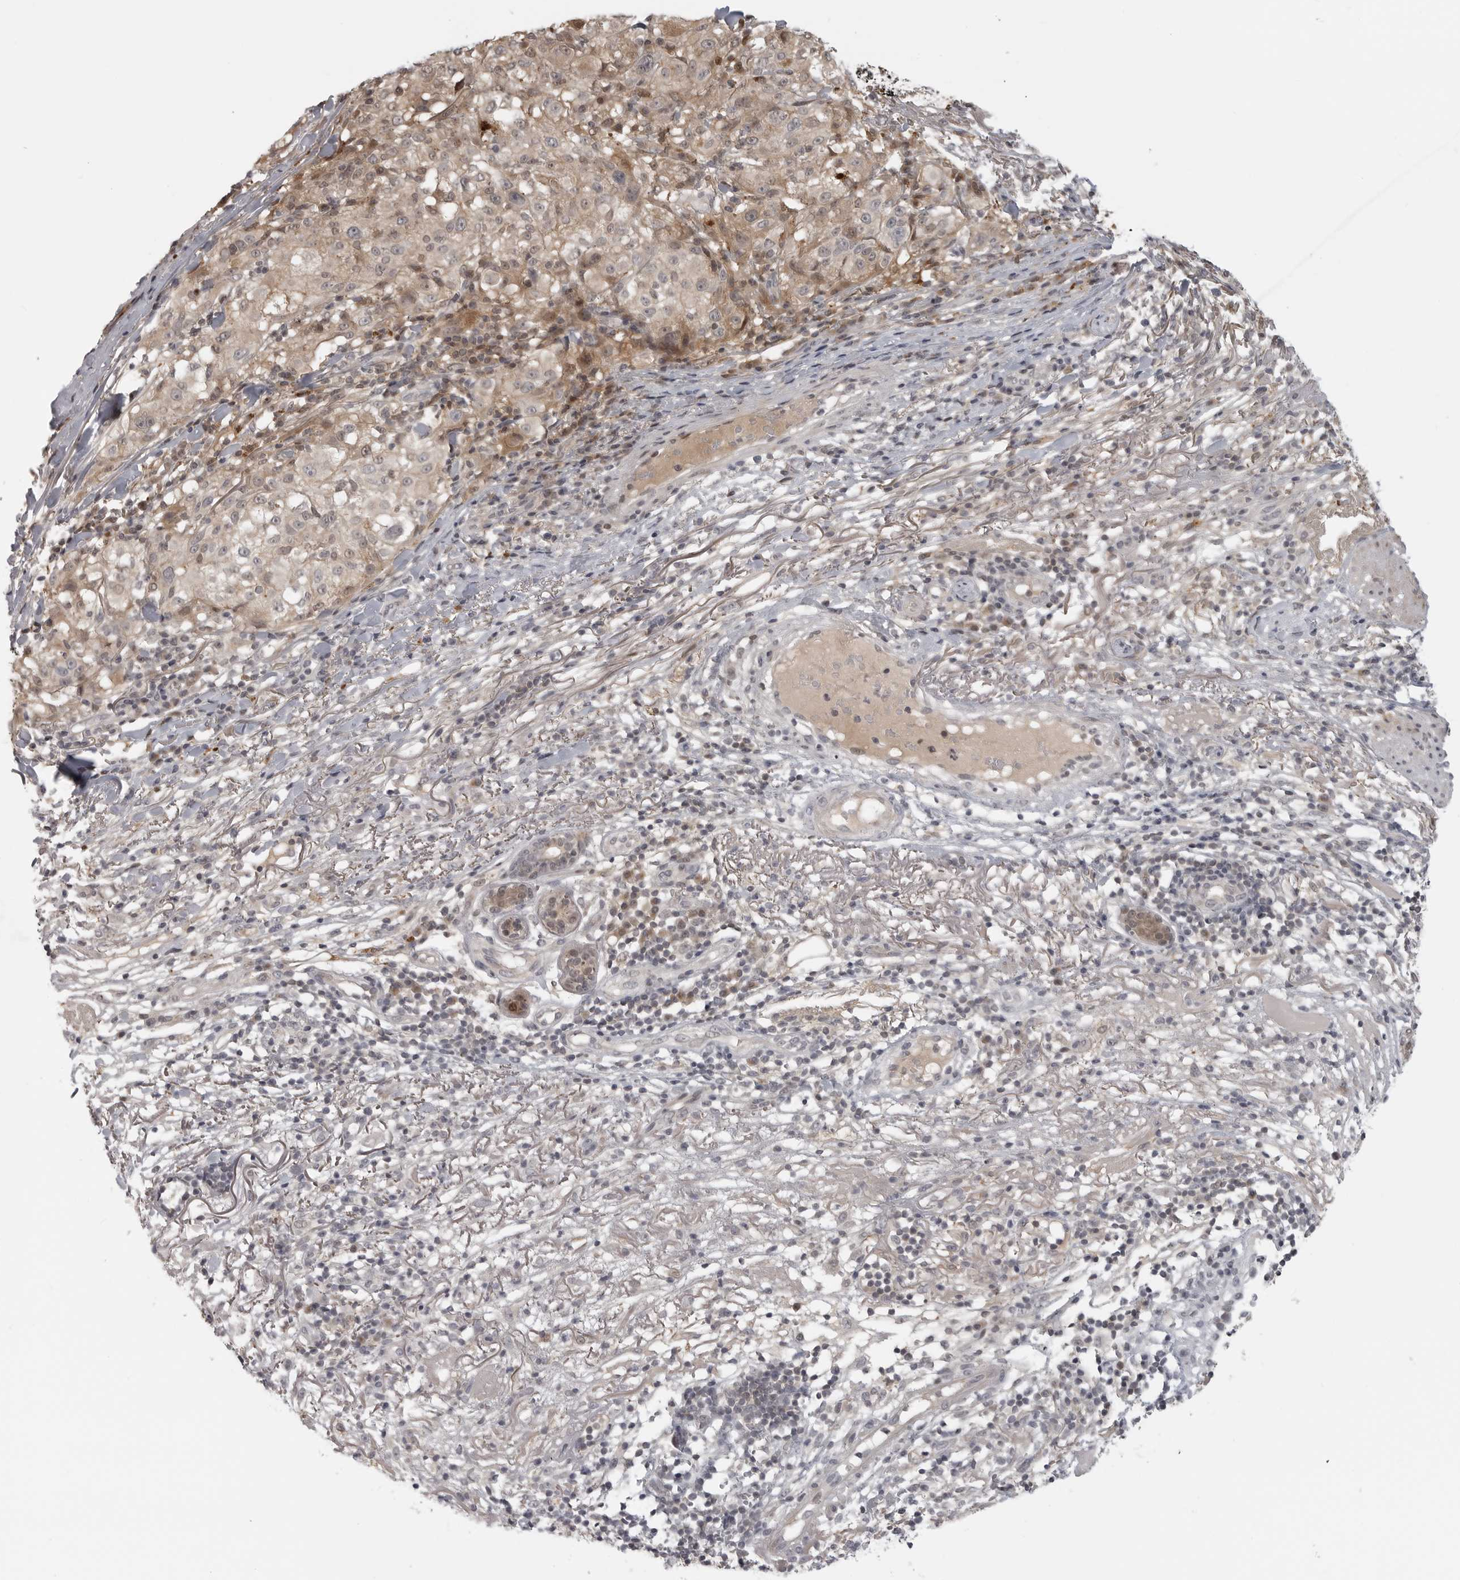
{"staining": {"intensity": "weak", "quantity": ">75%", "location": "cytoplasmic/membranous,nuclear"}, "tissue": "melanoma", "cell_type": "Tumor cells", "image_type": "cancer", "snomed": [{"axis": "morphology", "description": "Necrosis, NOS"}, {"axis": "morphology", "description": "Malignant melanoma, NOS"}, {"axis": "topography", "description": "Skin"}], "caption": "Tumor cells display weak cytoplasmic/membranous and nuclear expression in about >75% of cells in malignant melanoma.", "gene": "CTIF", "patient": {"sex": "female", "age": 87}}